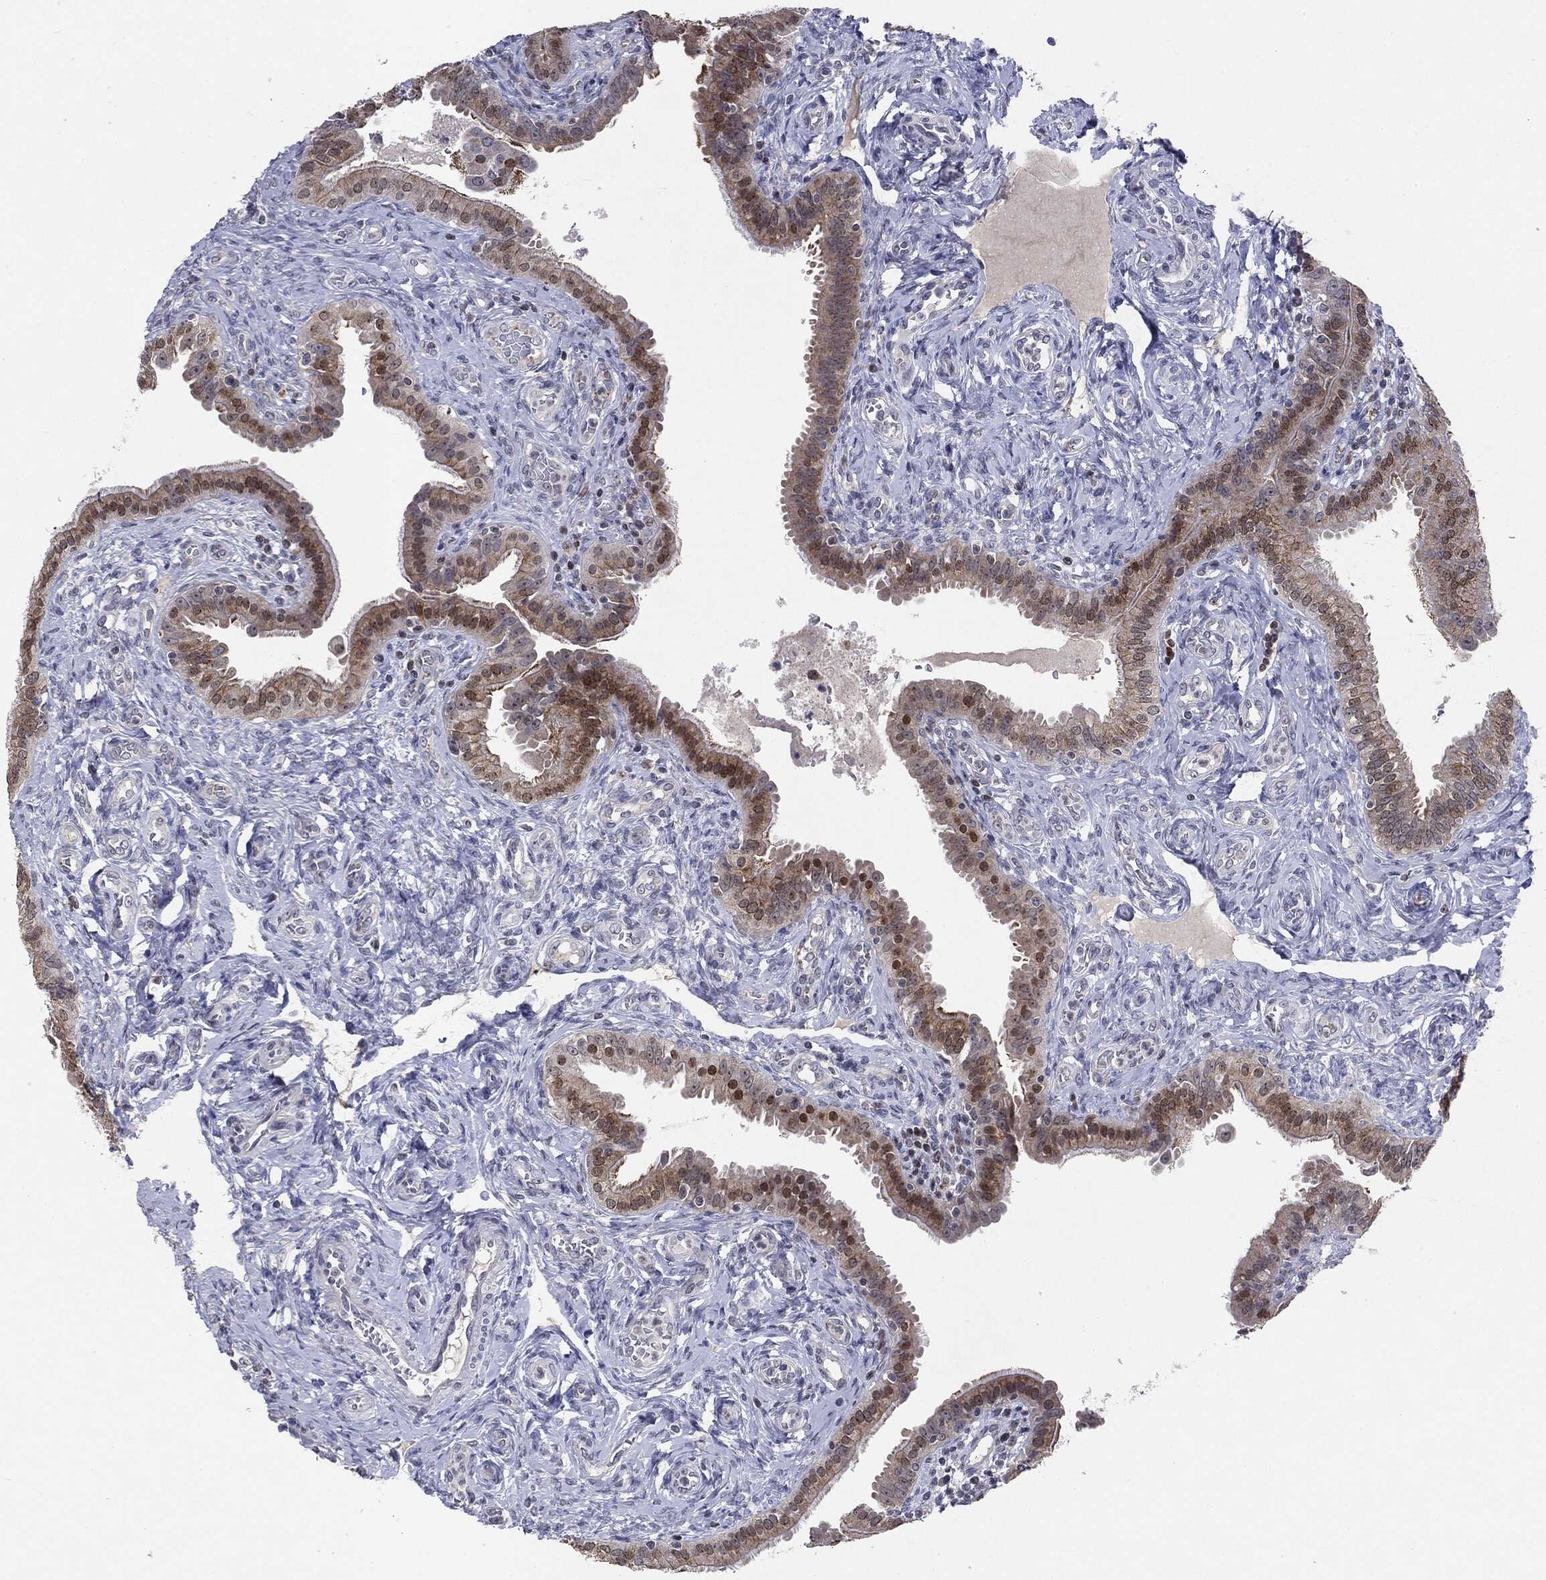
{"staining": {"intensity": "strong", "quantity": "<25%", "location": "nuclear"}, "tissue": "fallopian tube", "cell_type": "Glandular cells", "image_type": "normal", "snomed": [{"axis": "morphology", "description": "Normal tissue, NOS"}, {"axis": "topography", "description": "Fallopian tube"}], "caption": "Fallopian tube stained with IHC reveals strong nuclear expression in approximately <25% of glandular cells.", "gene": "KIF2C", "patient": {"sex": "female", "age": 41}}